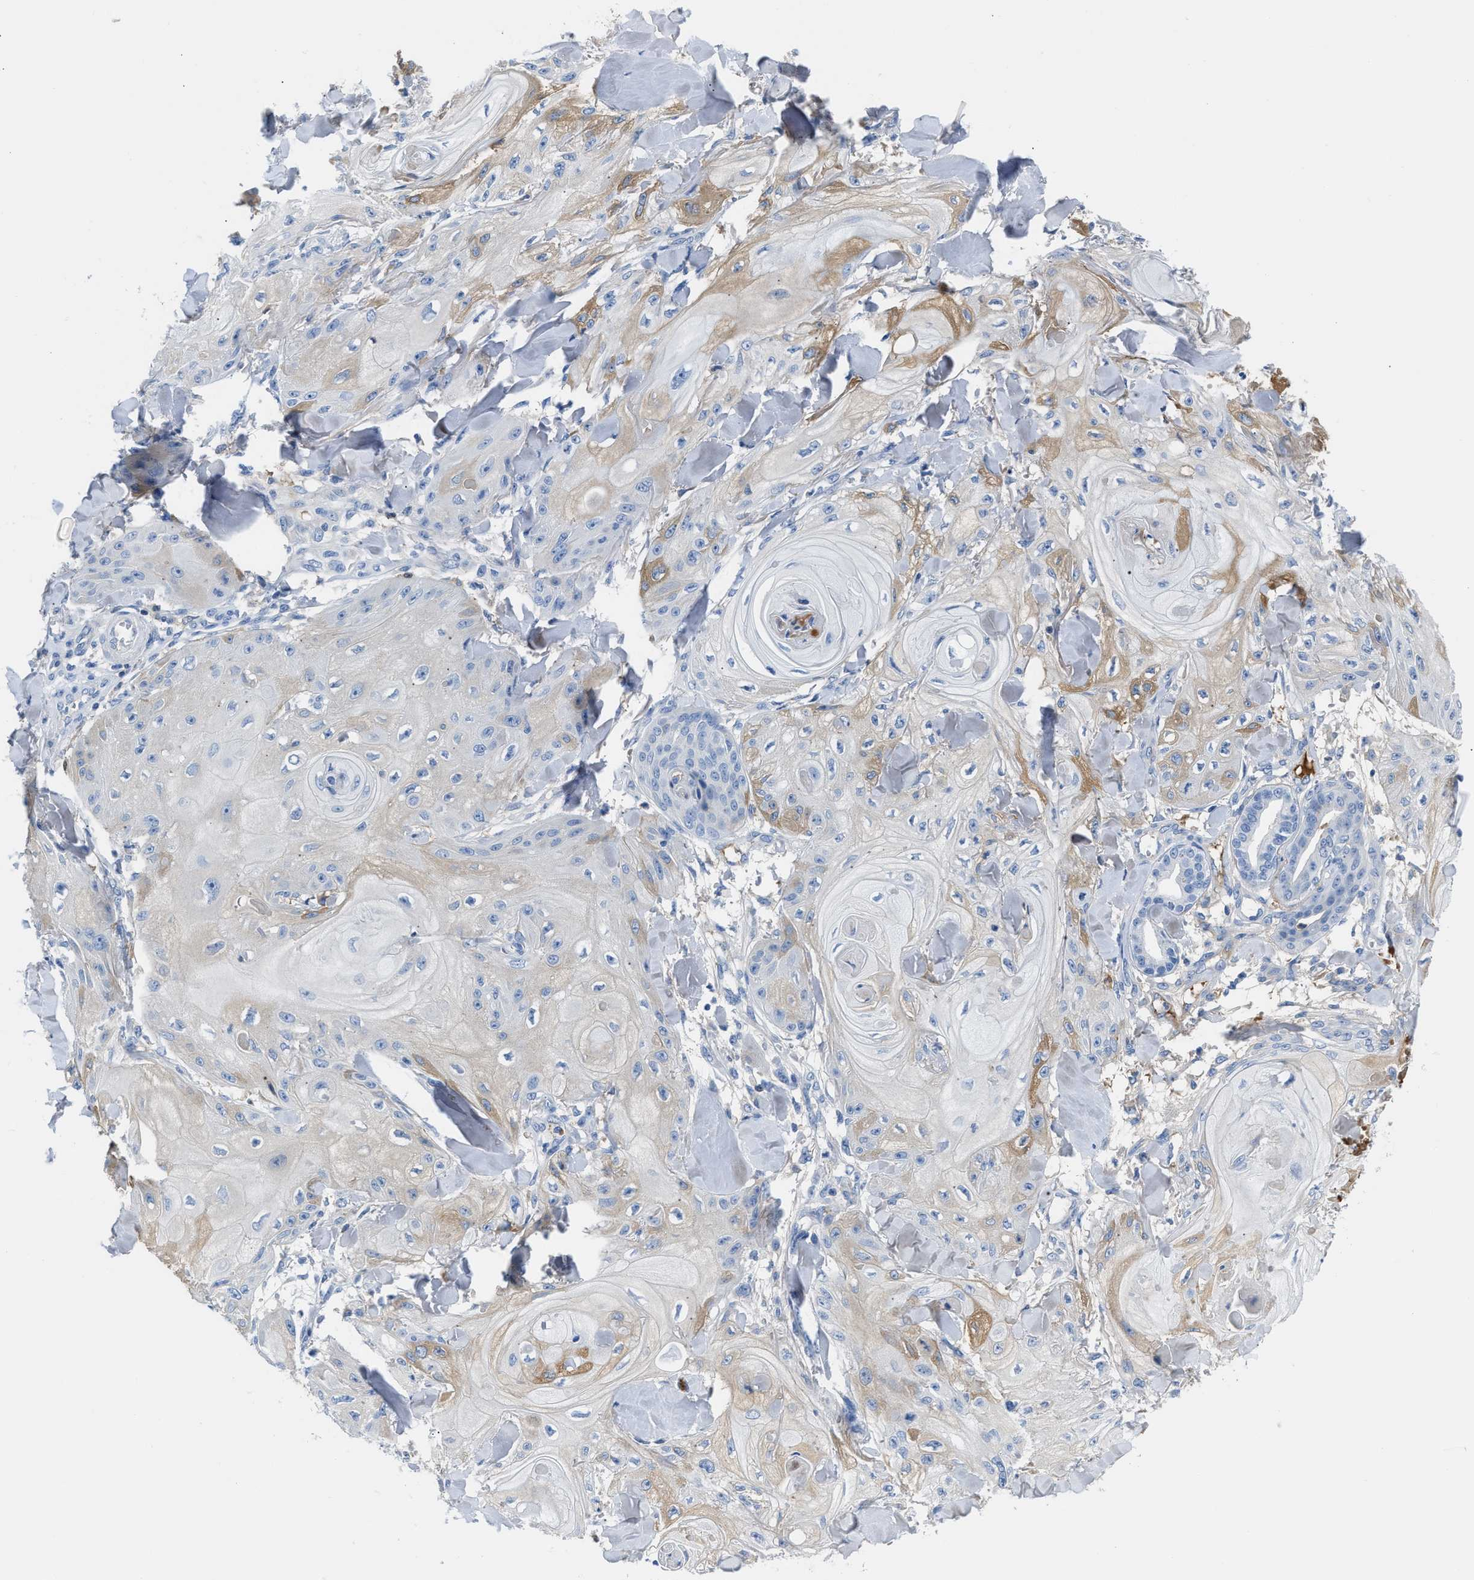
{"staining": {"intensity": "moderate", "quantity": "<25%", "location": "cytoplasmic/membranous"}, "tissue": "skin cancer", "cell_type": "Tumor cells", "image_type": "cancer", "snomed": [{"axis": "morphology", "description": "Squamous cell carcinoma, NOS"}, {"axis": "topography", "description": "Skin"}], "caption": "Skin squamous cell carcinoma stained for a protein displays moderate cytoplasmic/membranous positivity in tumor cells.", "gene": "GC", "patient": {"sex": "male", "age": 74}}